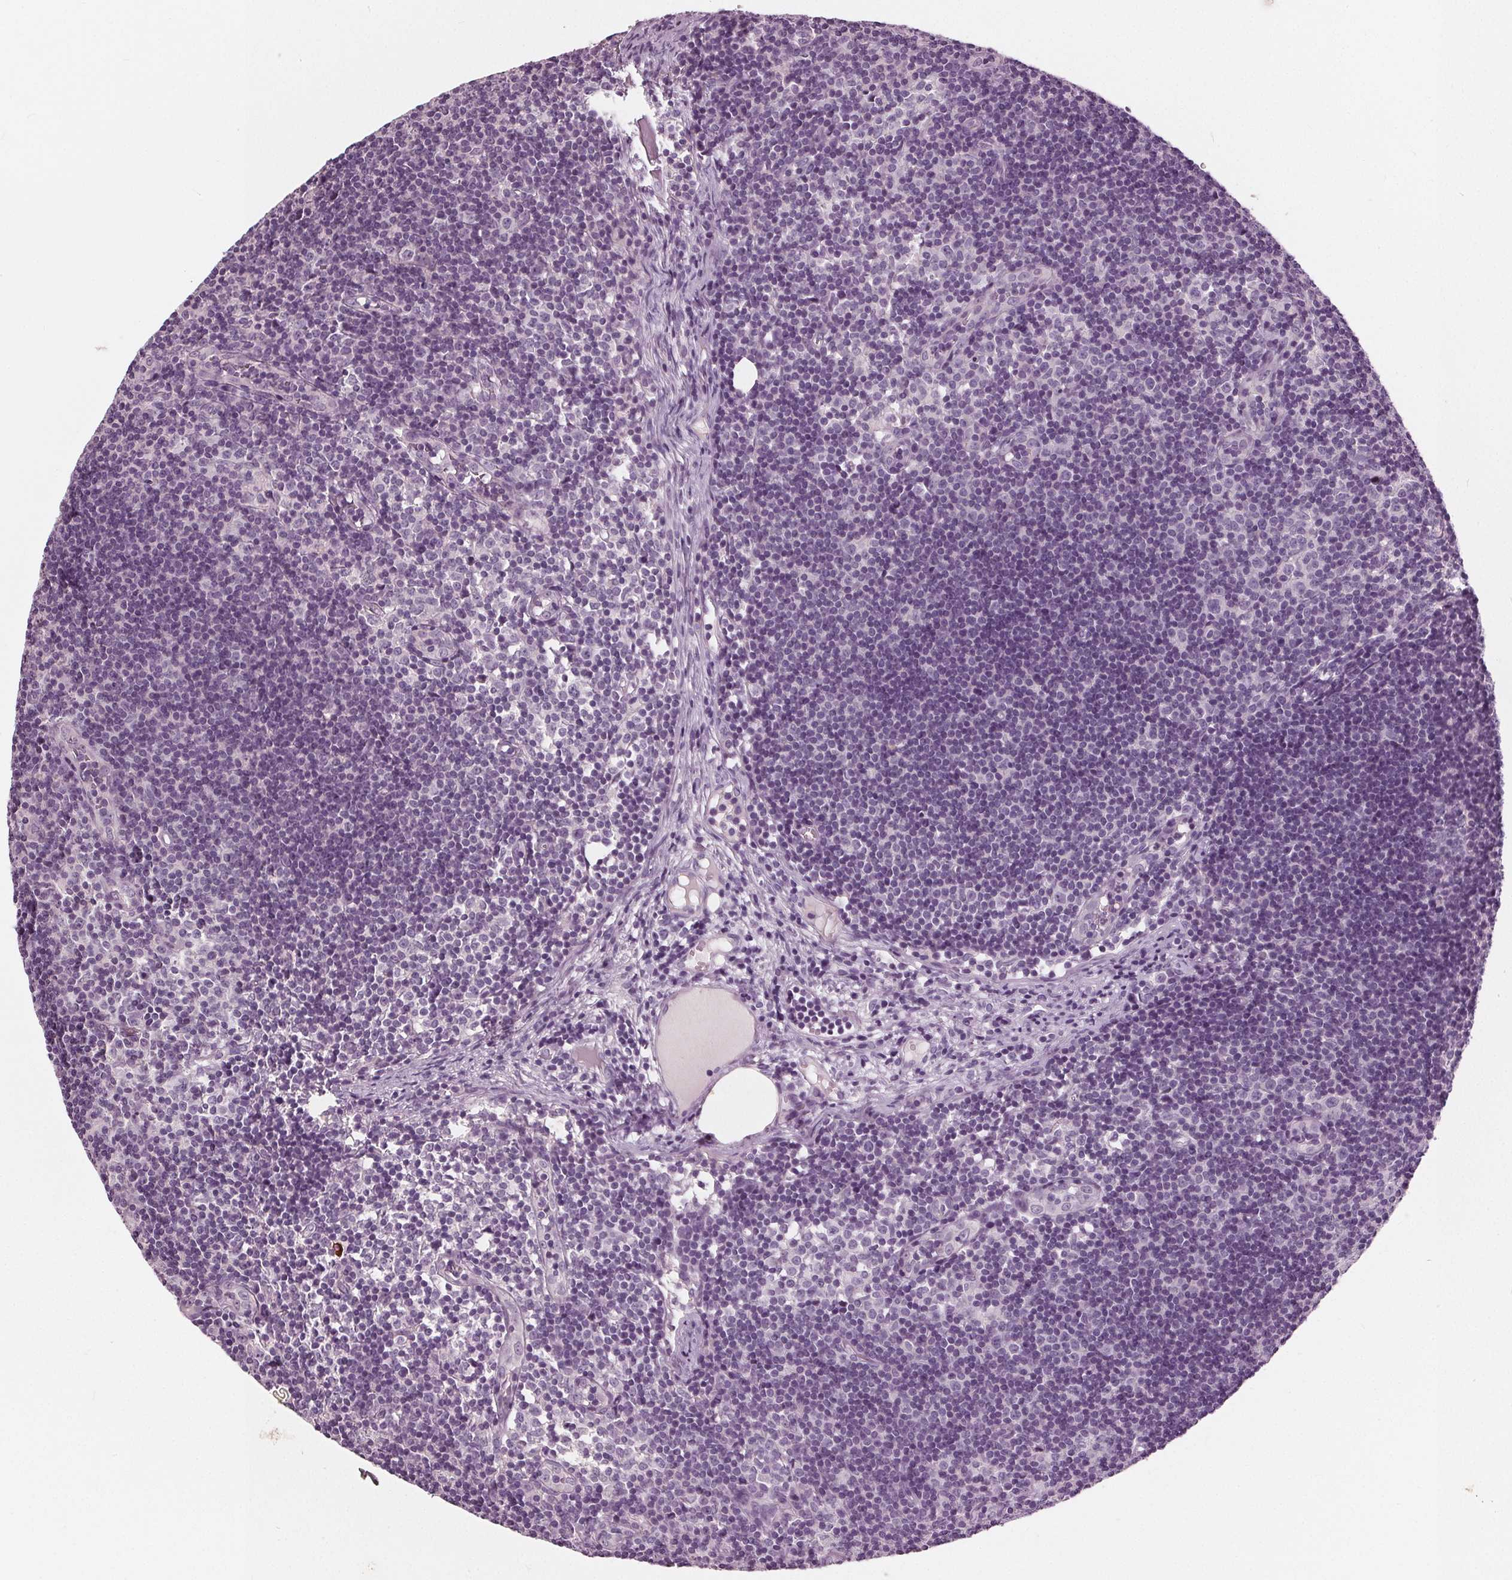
{"staining": {"intensity": "negative", "quantity": "none", "location": "none"}, "tissue": "lymph node", "cell_type": "Germinal center cells", "image_type": "normal", "snomed": [{"axis": "morphology", "description": "Normal tissue, NOS"}, {"axis": "topography", "description": "Lymph node"}], "caption": "Immunohistochemical staining of unremarkable lymph node reveals no significant positivity in germinal center cells. (Brightfield microscopy of DAB IHC at high magnification).", "gene": "TKFC", "patient": {"sex": "female", "age": 41}}